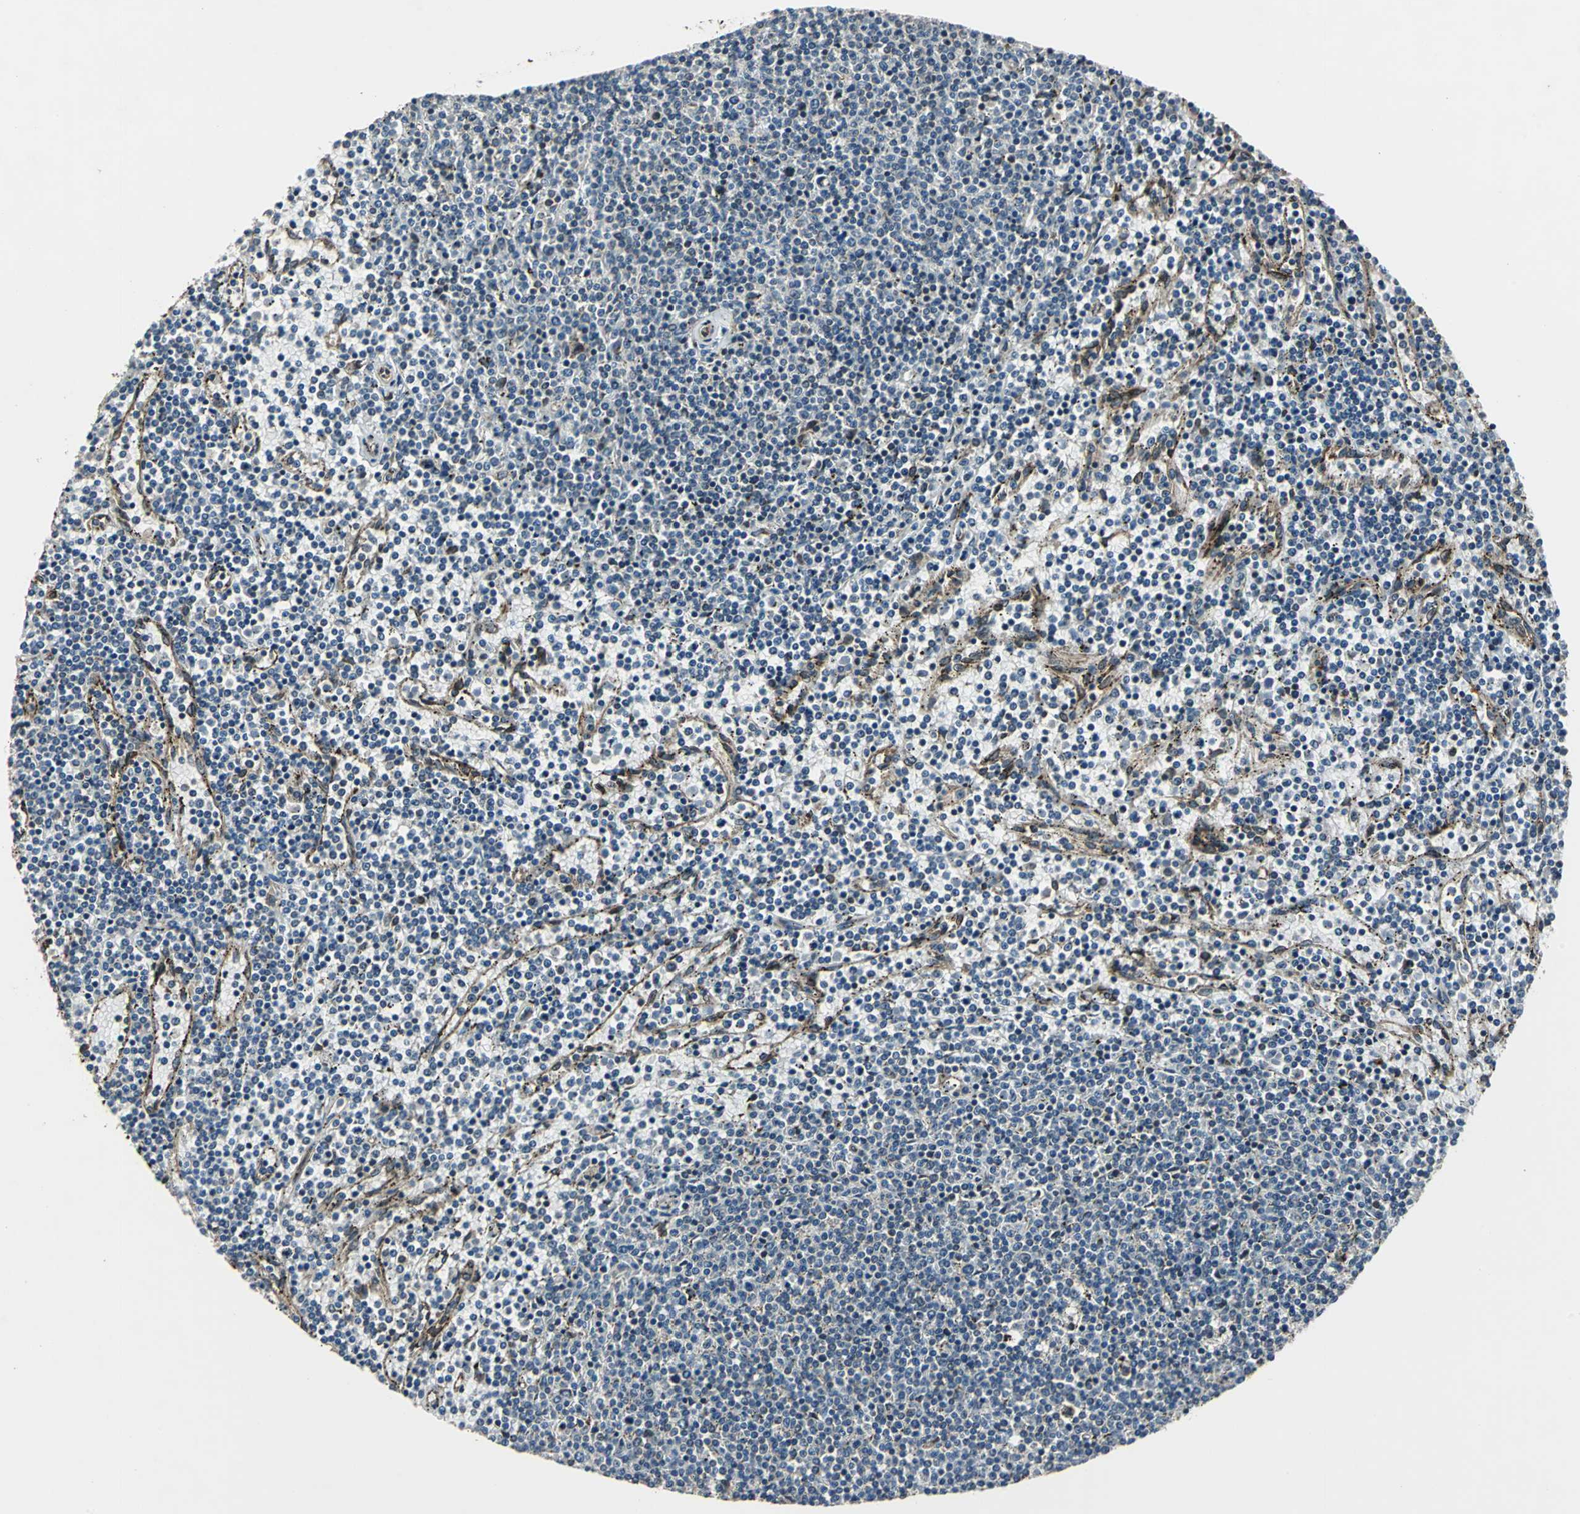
{"staining": {"intensity": "weak", "quantity": "<25%", "location": "cytoplasmic/membranous"}, "tissue": "lymphoma", "cell_type": "Tumor cells", "image_type": "cancer", "snomed": [{"axis": "morphology", "description": "Malignant lymphoma, non-Hodgkin's type, Low grade"}, {"axis": "topography", "description": "Spleen"}], "caption": "The IHC micrograph has no significant staining in tumor cells of lymphoma tissue.", "gene": "HTATIP2", "patient": {"sex": "female", "age": 50}}